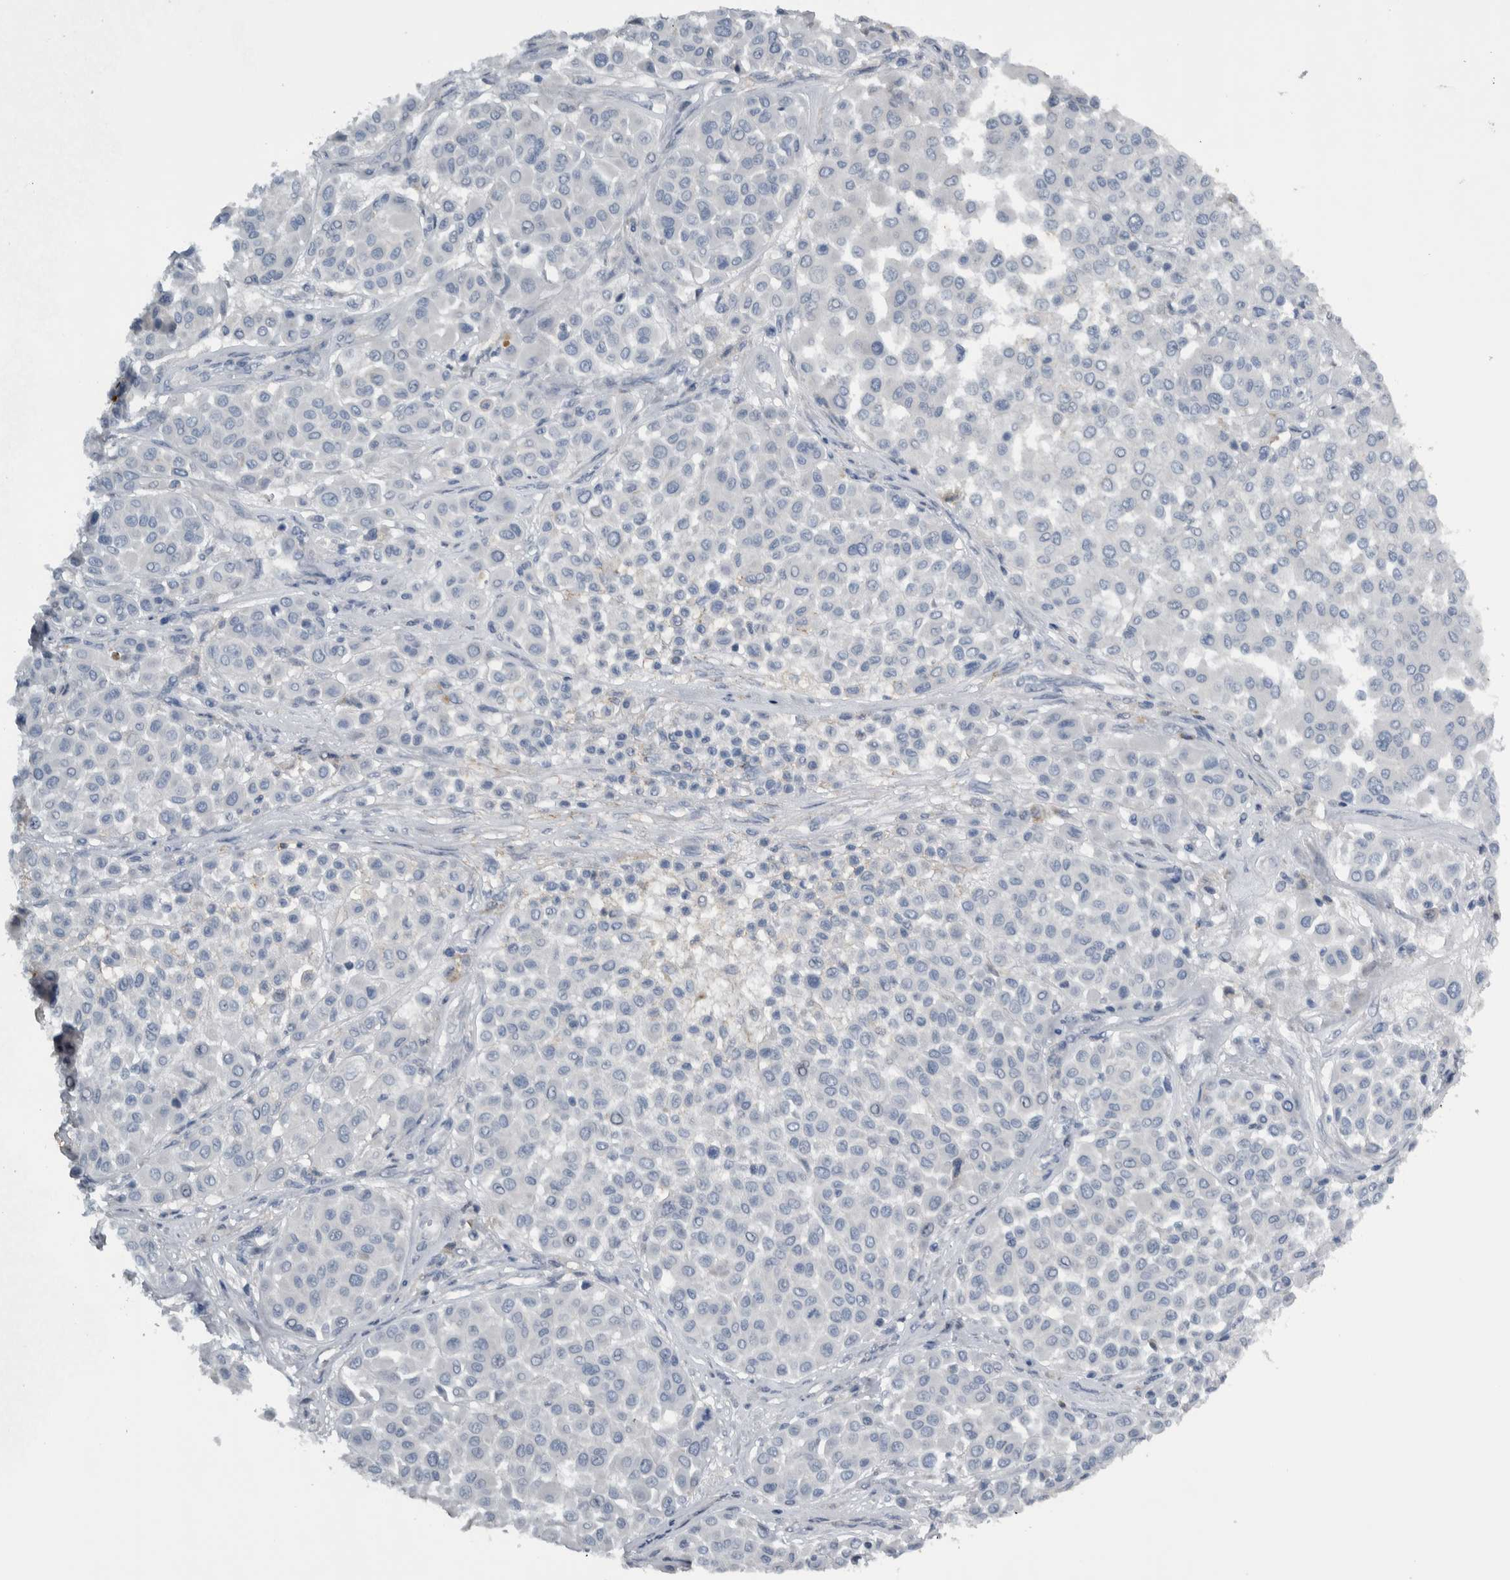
{"staining": {"intensity": "negative", "quantity": "none", "location": "none"}, "tissue": "melanoma", "cell_type": "Tumor cells", "image_type": "cancer", "snomed": [{"axis": "morphology", "description": "Malignant melanoma, Metastatic site"}, {"axis": "topography", "description": "Soft tissue"}], "caption": "Melanoma was stained to show a protein in brown. There is no significant expression in tumor cells. (DAB (3,3'-diaminobenzidine) immunohistochemistry, high magnification).", "gene": "NT5C2", "patient": {"sex": "male", "age": 41}}